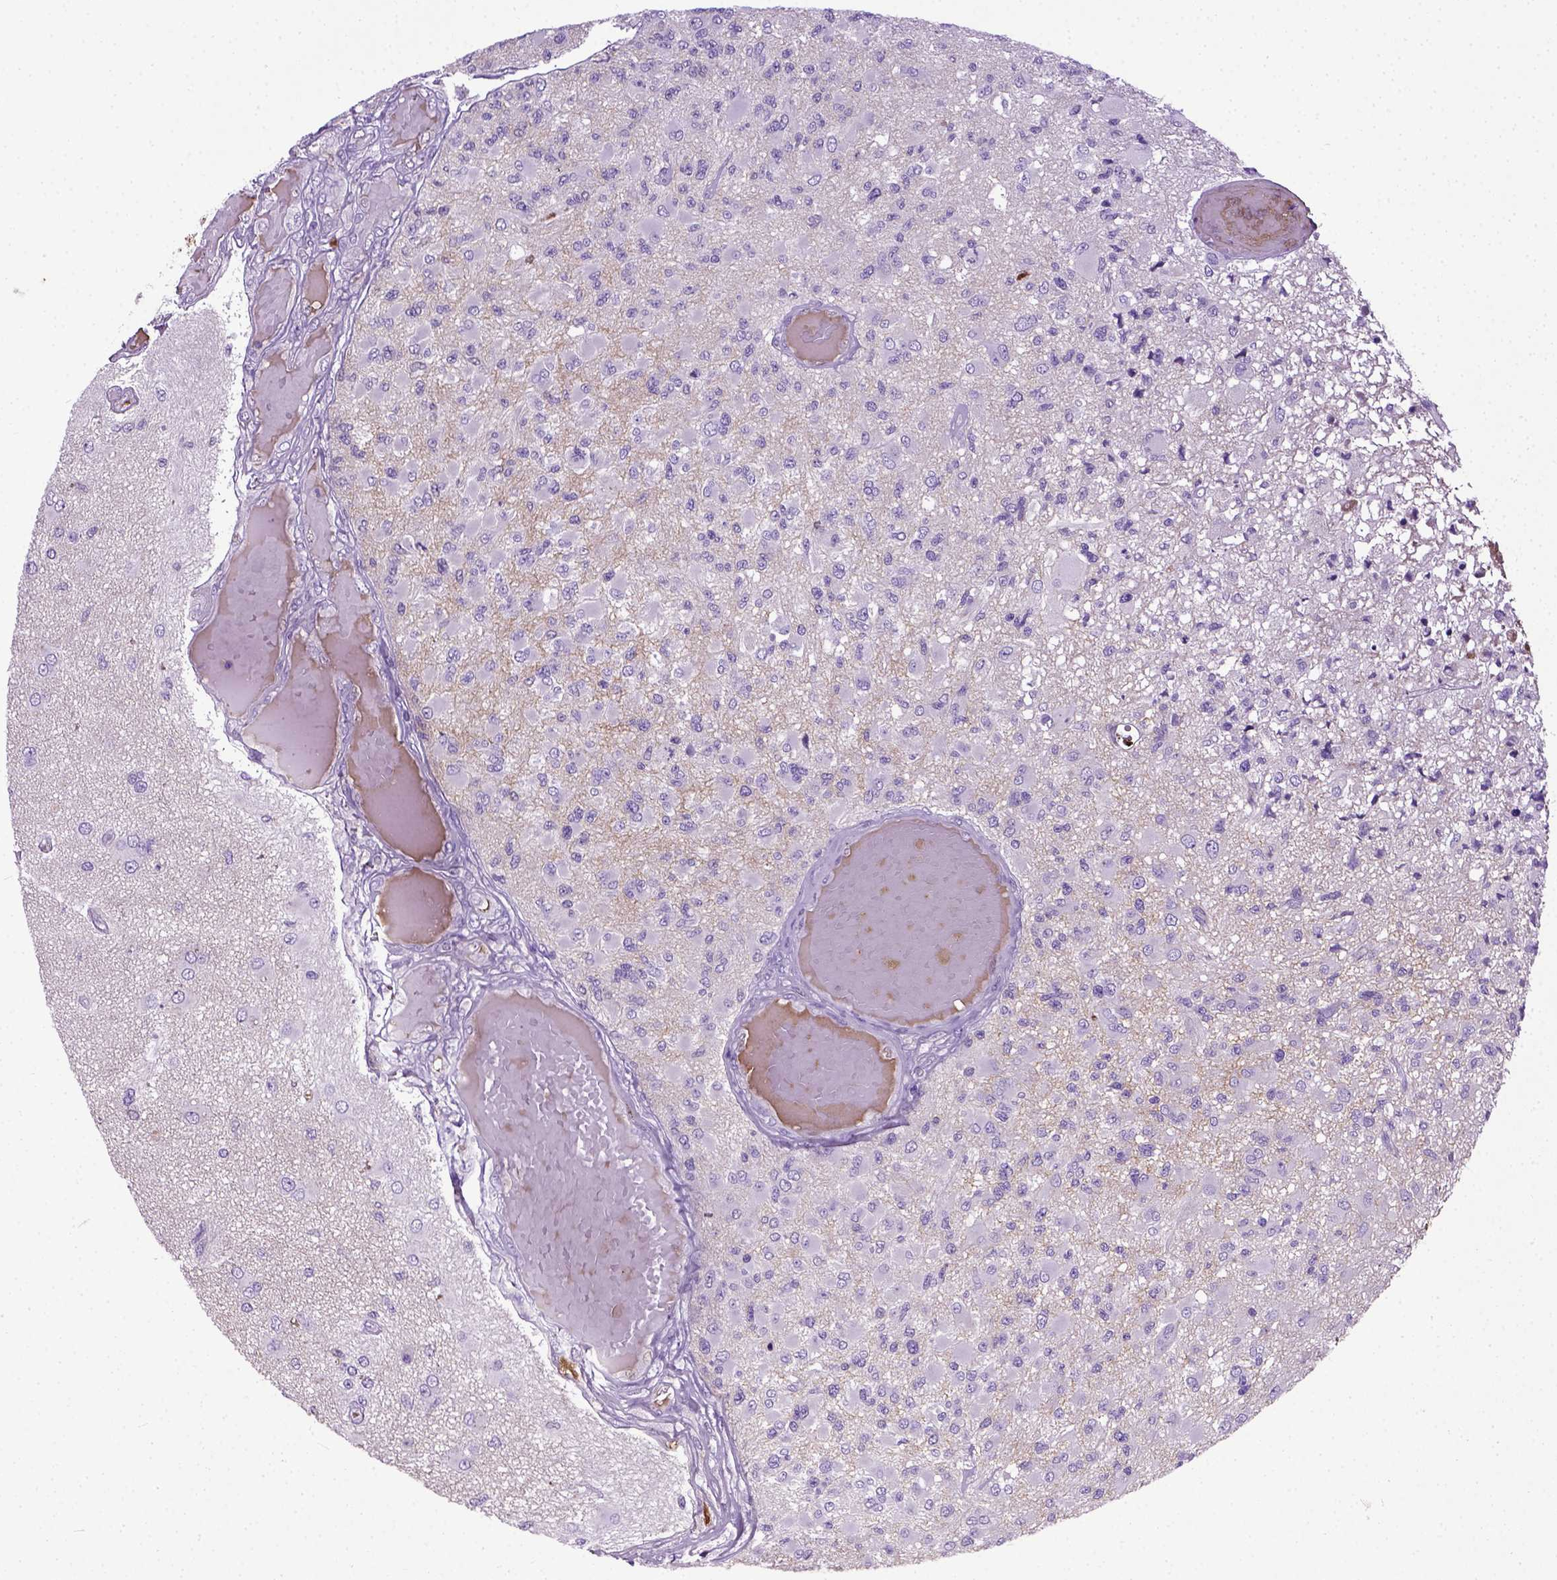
{"staining": {"intensity": "negative", "quantity": "none", "location": "none"}, "tissue": "glioma", "cell_type": "Tumor cells", "image_type": "cancer", "snomed": [{"axis": "morphology", "description": "Glioma, malignant, High grade"}, {"axis": "topography", "description": "Brain"}], "caption": "Immunohistochemistry (IHC) of glioma demonstrates no staining in tumor cells.", "gene": "ADAMTS8", "patient": {"sex": "female", "age": 63}}